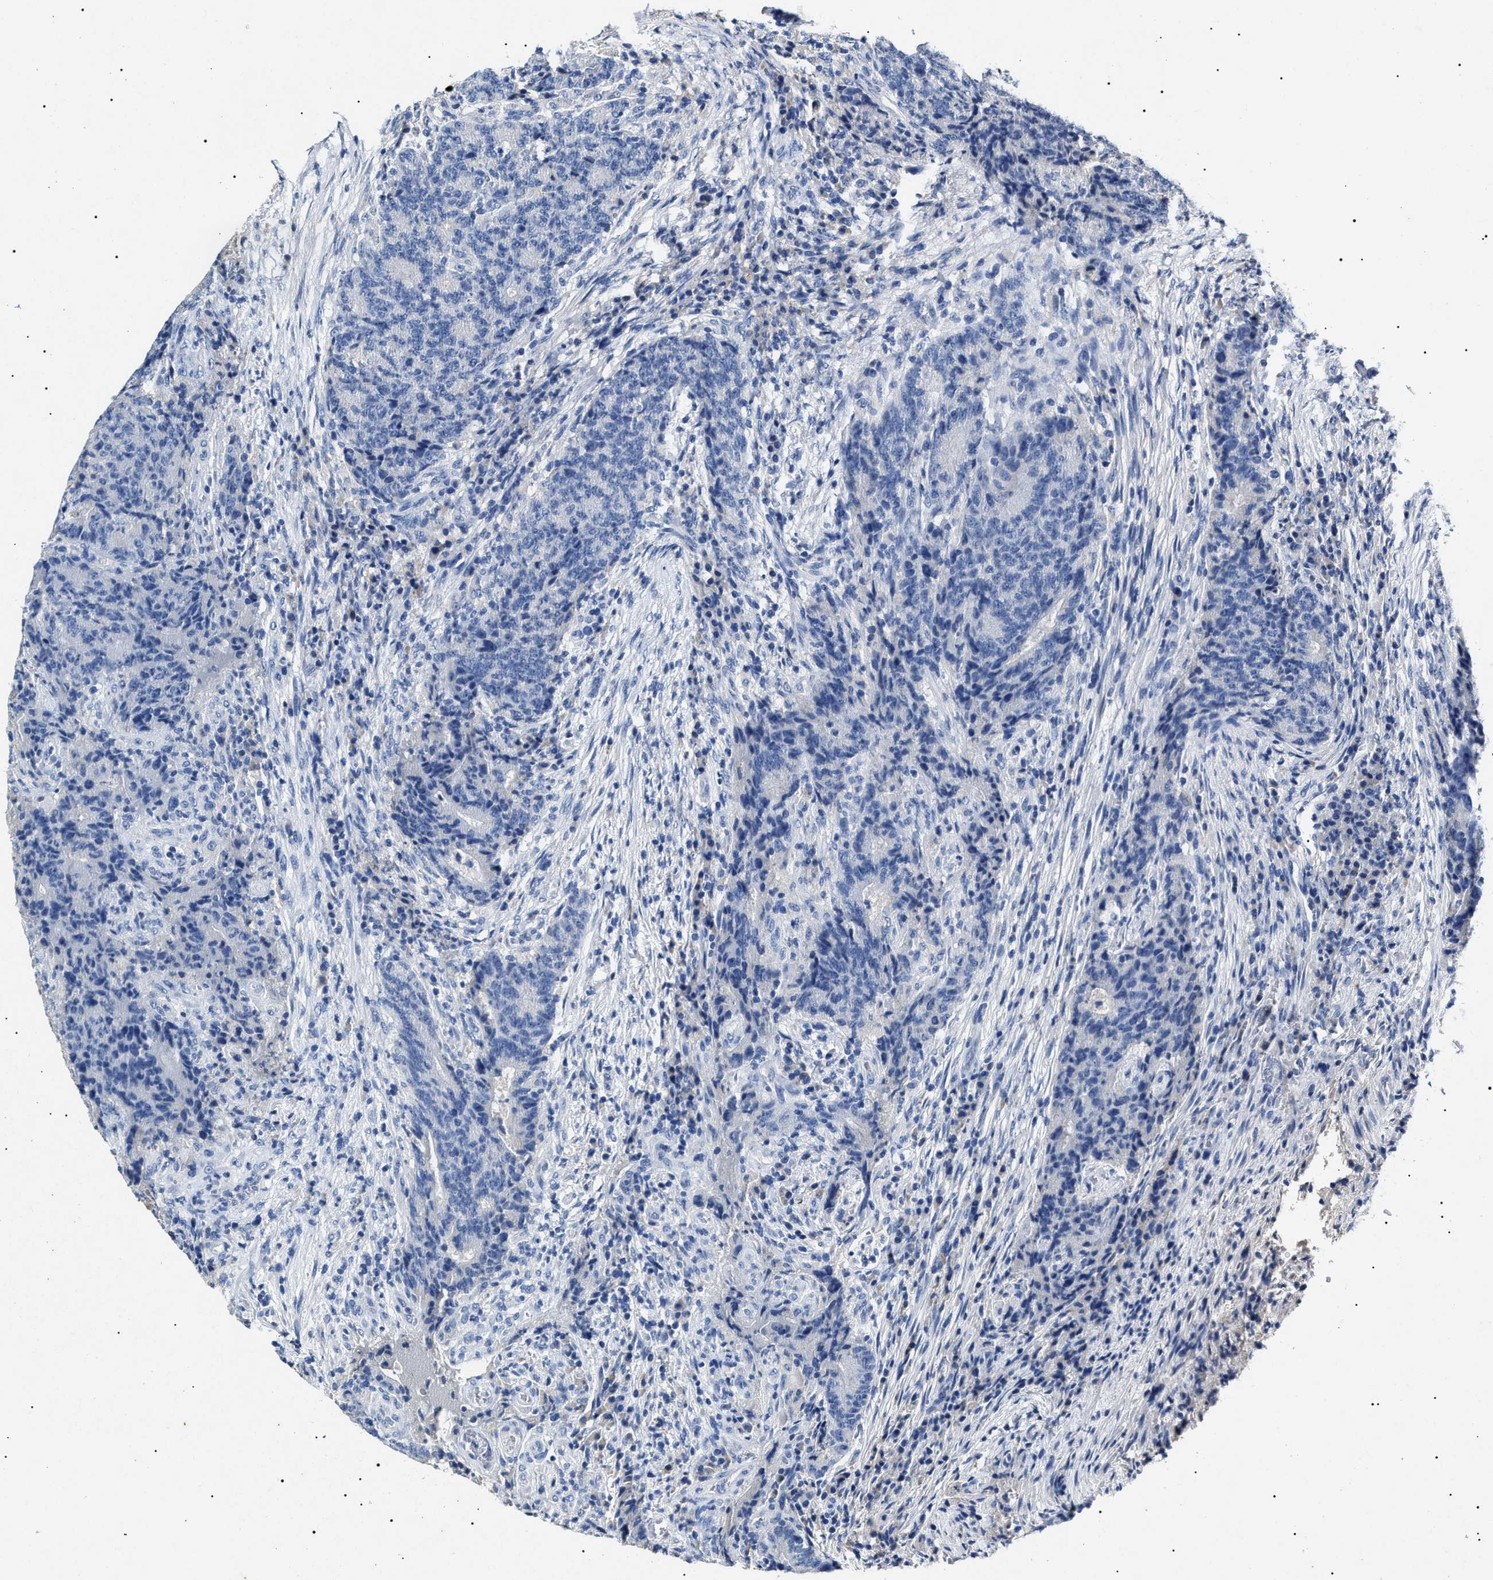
{"staining": {"intensity": "negative", "quantity": "none", "location": "none"}, "tissue": "colorectal cancer", "cell_type": "Tumor cells", "image_type": "cancer", "snomed": [{"axis": "morphology", "description": "Normal tissue, NOS"}, {"axis": "morphology", "description": "Adenocarcinoma, NOS"}, {"axis": "topography", "description": "Colon"}], "caption": "This photomicrograph is of colorectal cancer (adenocarcinoma) stained with immunohistochemistry (IHC) to label a protein in brown with the nuclei are counter-stained blue. There is no expression in tumor cells.", "gene": "LRRC8E", "patient": {"sex": "female", "age": 75}}